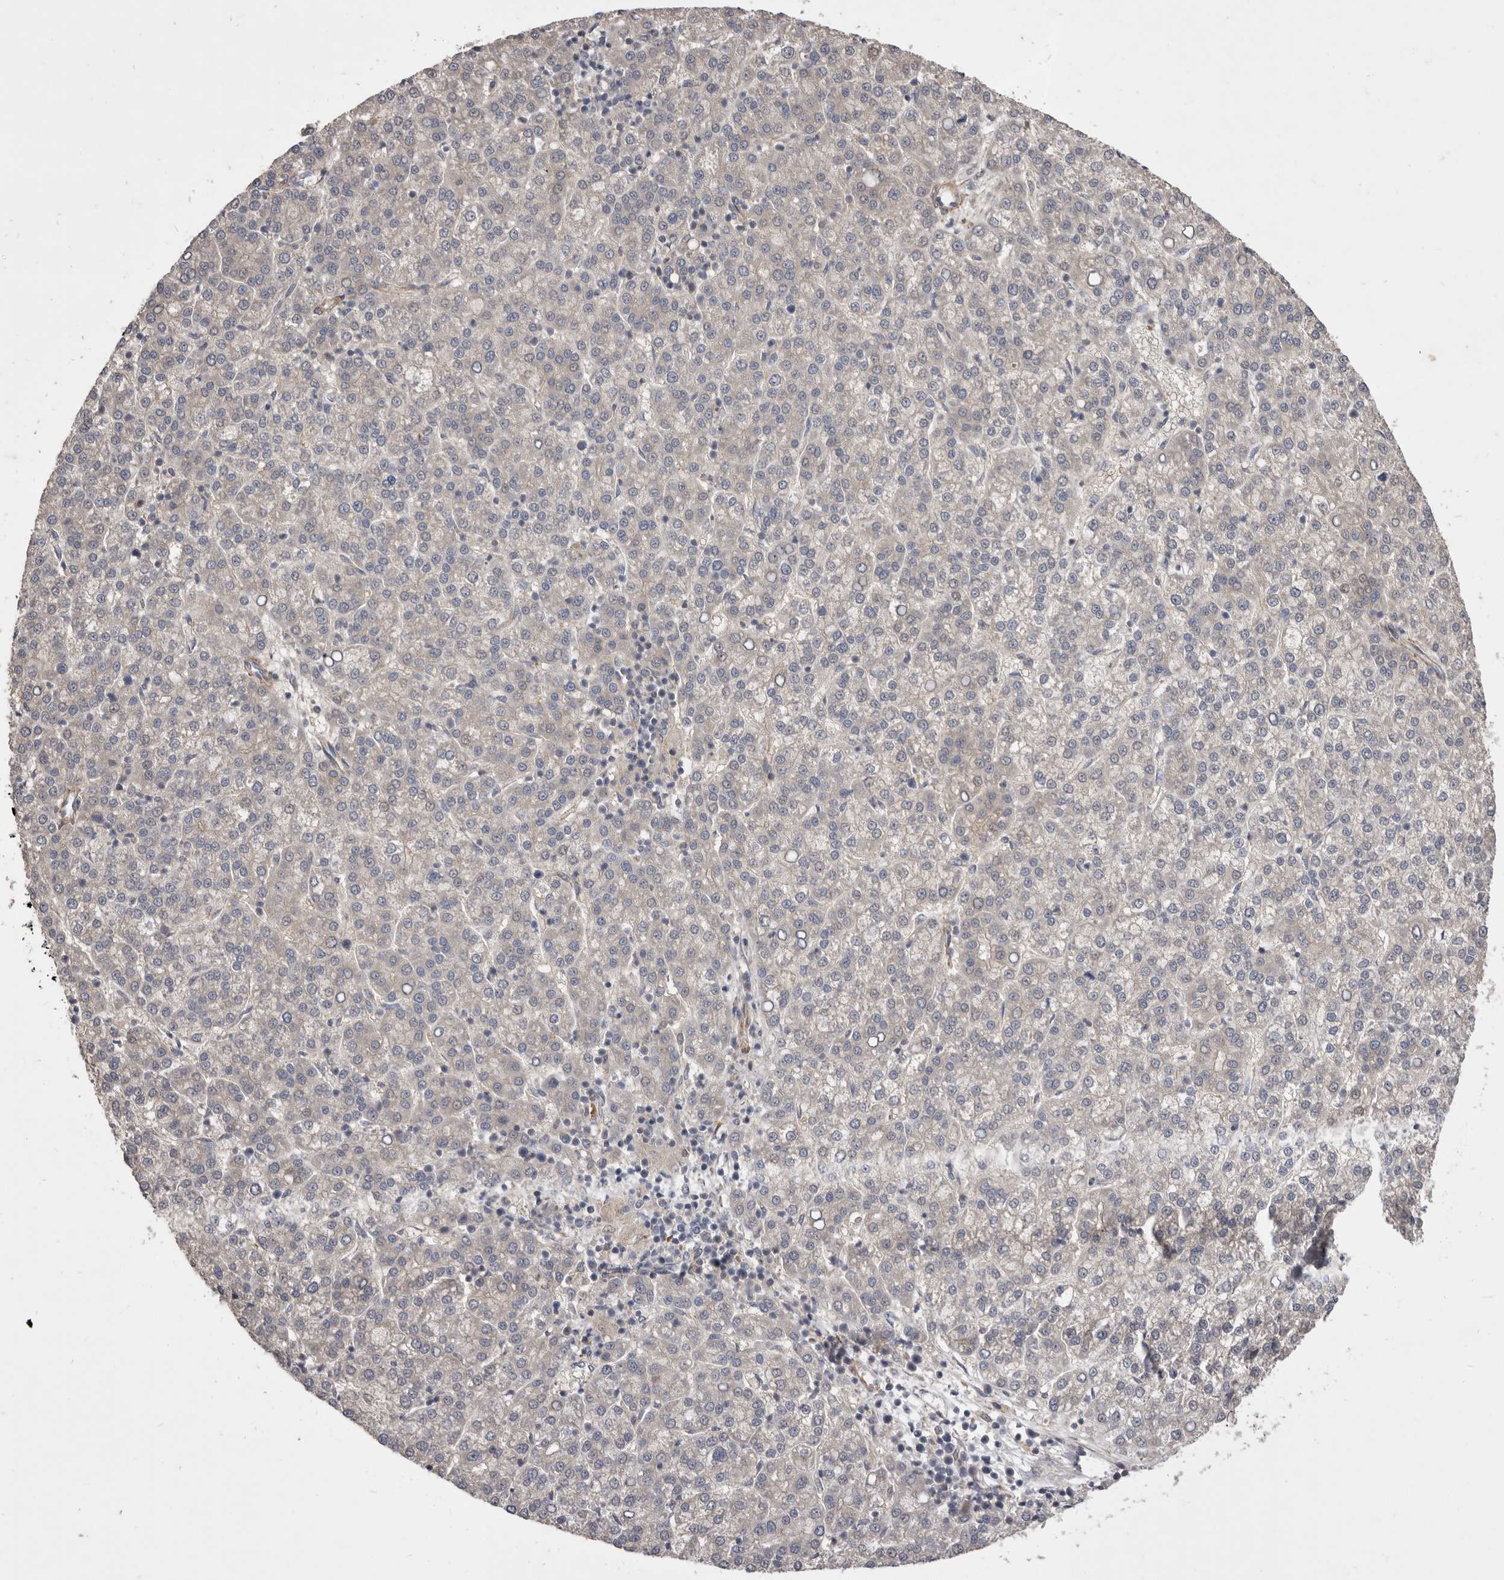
{"staining": {"intensity": "negative", "quantity": "none", "location": "none"}, "tissue": "liver cancer", "cell_type": "Tumor cells", "image_type": "cancer", "snomed": [{"axis": "morphology", "description": "Carcinoma, Hepatocellular, NOS"}, {"axis": "topography", "description": "Liver"}], "caption": "High magnification brightfield microscopy of liver cancer stained with DAB (3,3'-diaminobenzidine) (brown) and counterstained with hematoxylin (blue): tumor cells show no significant positivity. (DAB (3,3'-diaminobenzidine) IHC visualized using brightfield microscopy, high magnification).", "gene": "VPS45", "patient": {"sex": "female", "age": 58}}